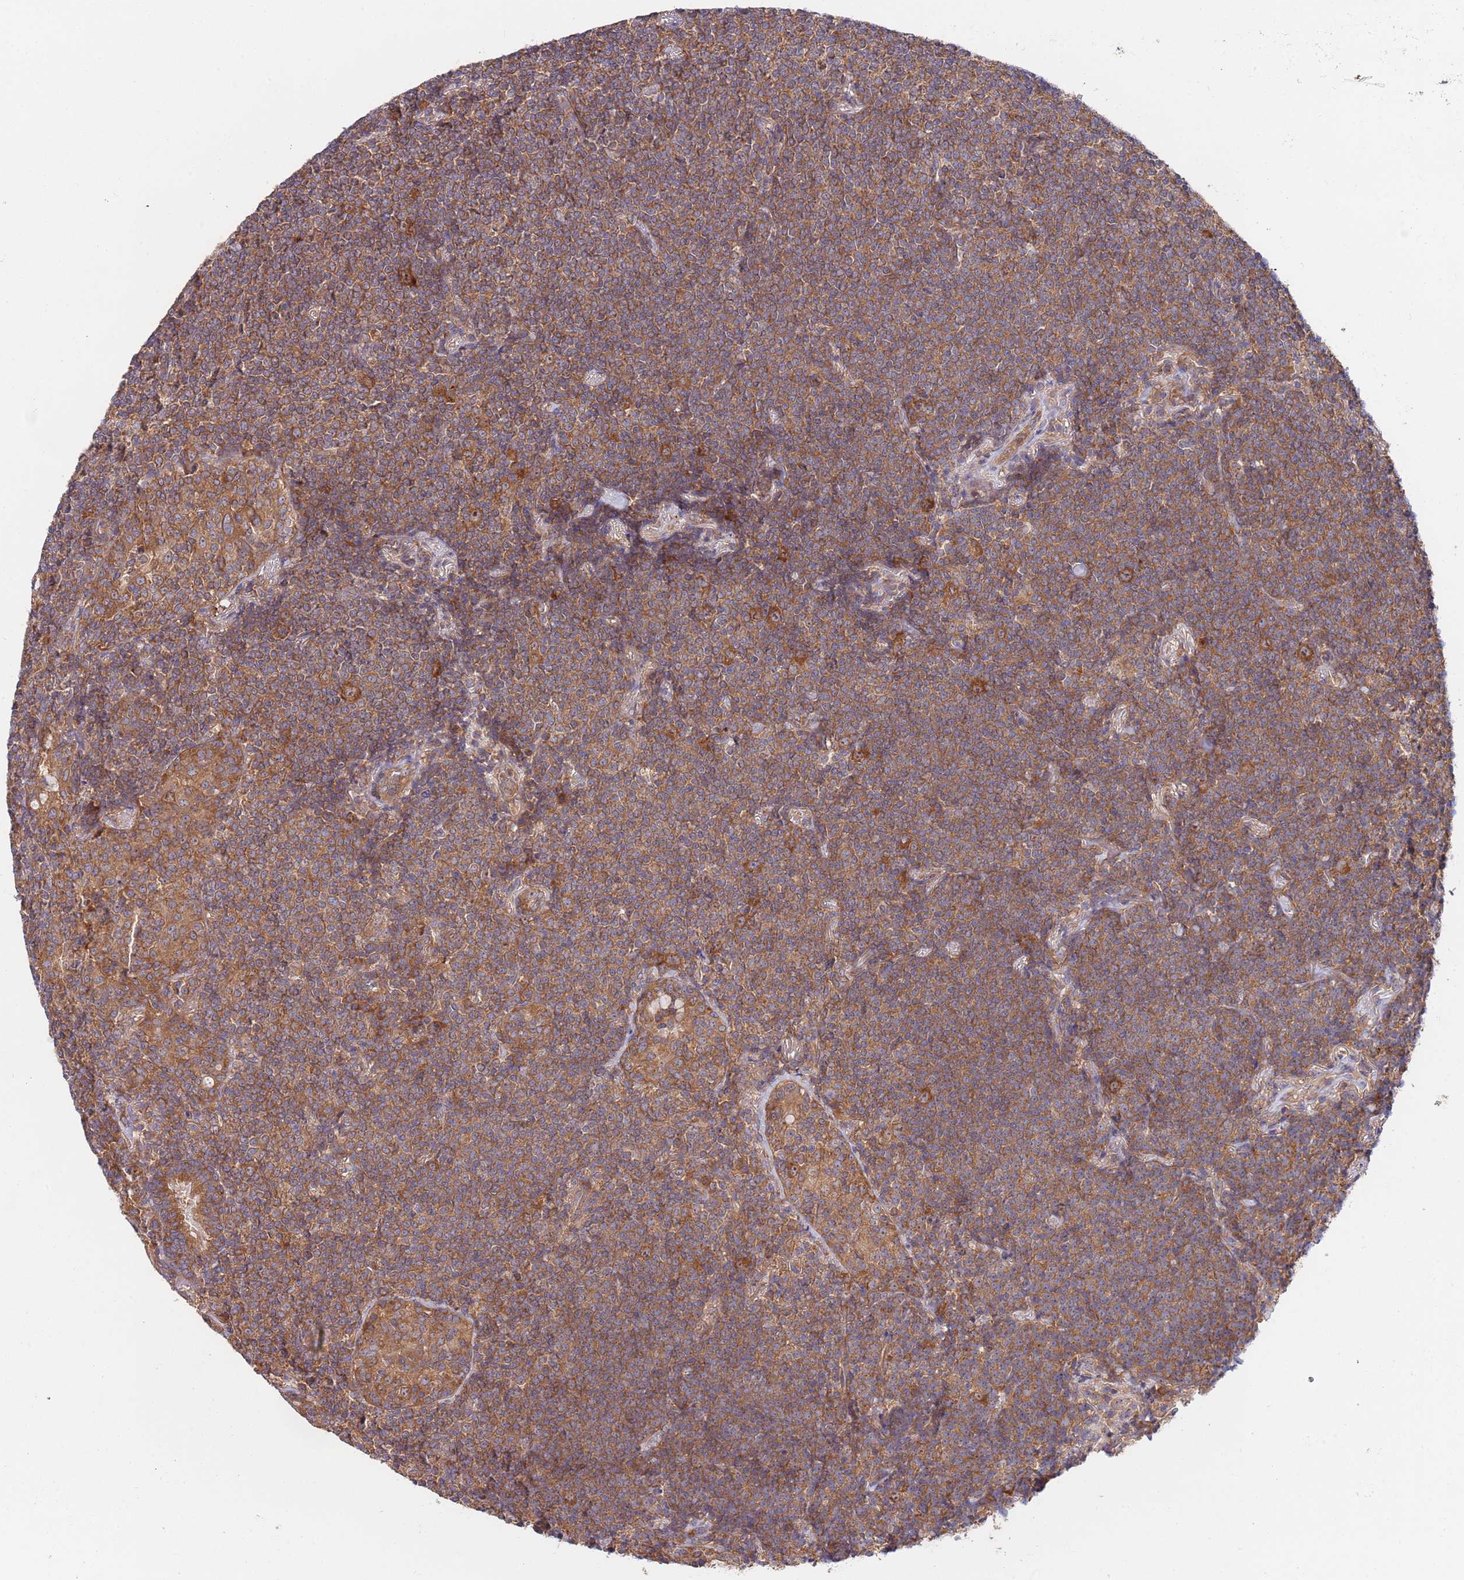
{"staining": {"intensity": "moderate", "quantity": ">75%", "location": "cytoplasmic/membranous"}, "tissue": "lymphoma", "cell_type": "Tumor cells", "image_type": "cancer", "snomed": [{"axis": "morphology", "description": "Malignant lymphoma, non-Hodgkin's type, Low grade"}, {"axis": "topography", "description": "Lung"}], "caption": "The micrograph demonstrates immunohistochemical staining of low-grade malignant lymphoma, non-Hodgkin's type. There is moderate cytoplasmic/membranous expression is seen in approximately >75% of tumor cells. (Stains: DAB in brown, nuclei in blue, Microscopy: brightfield microscopy at high magnification).", "gene": "EIF3F", "patient": {"sex": "female", "age": 71}}